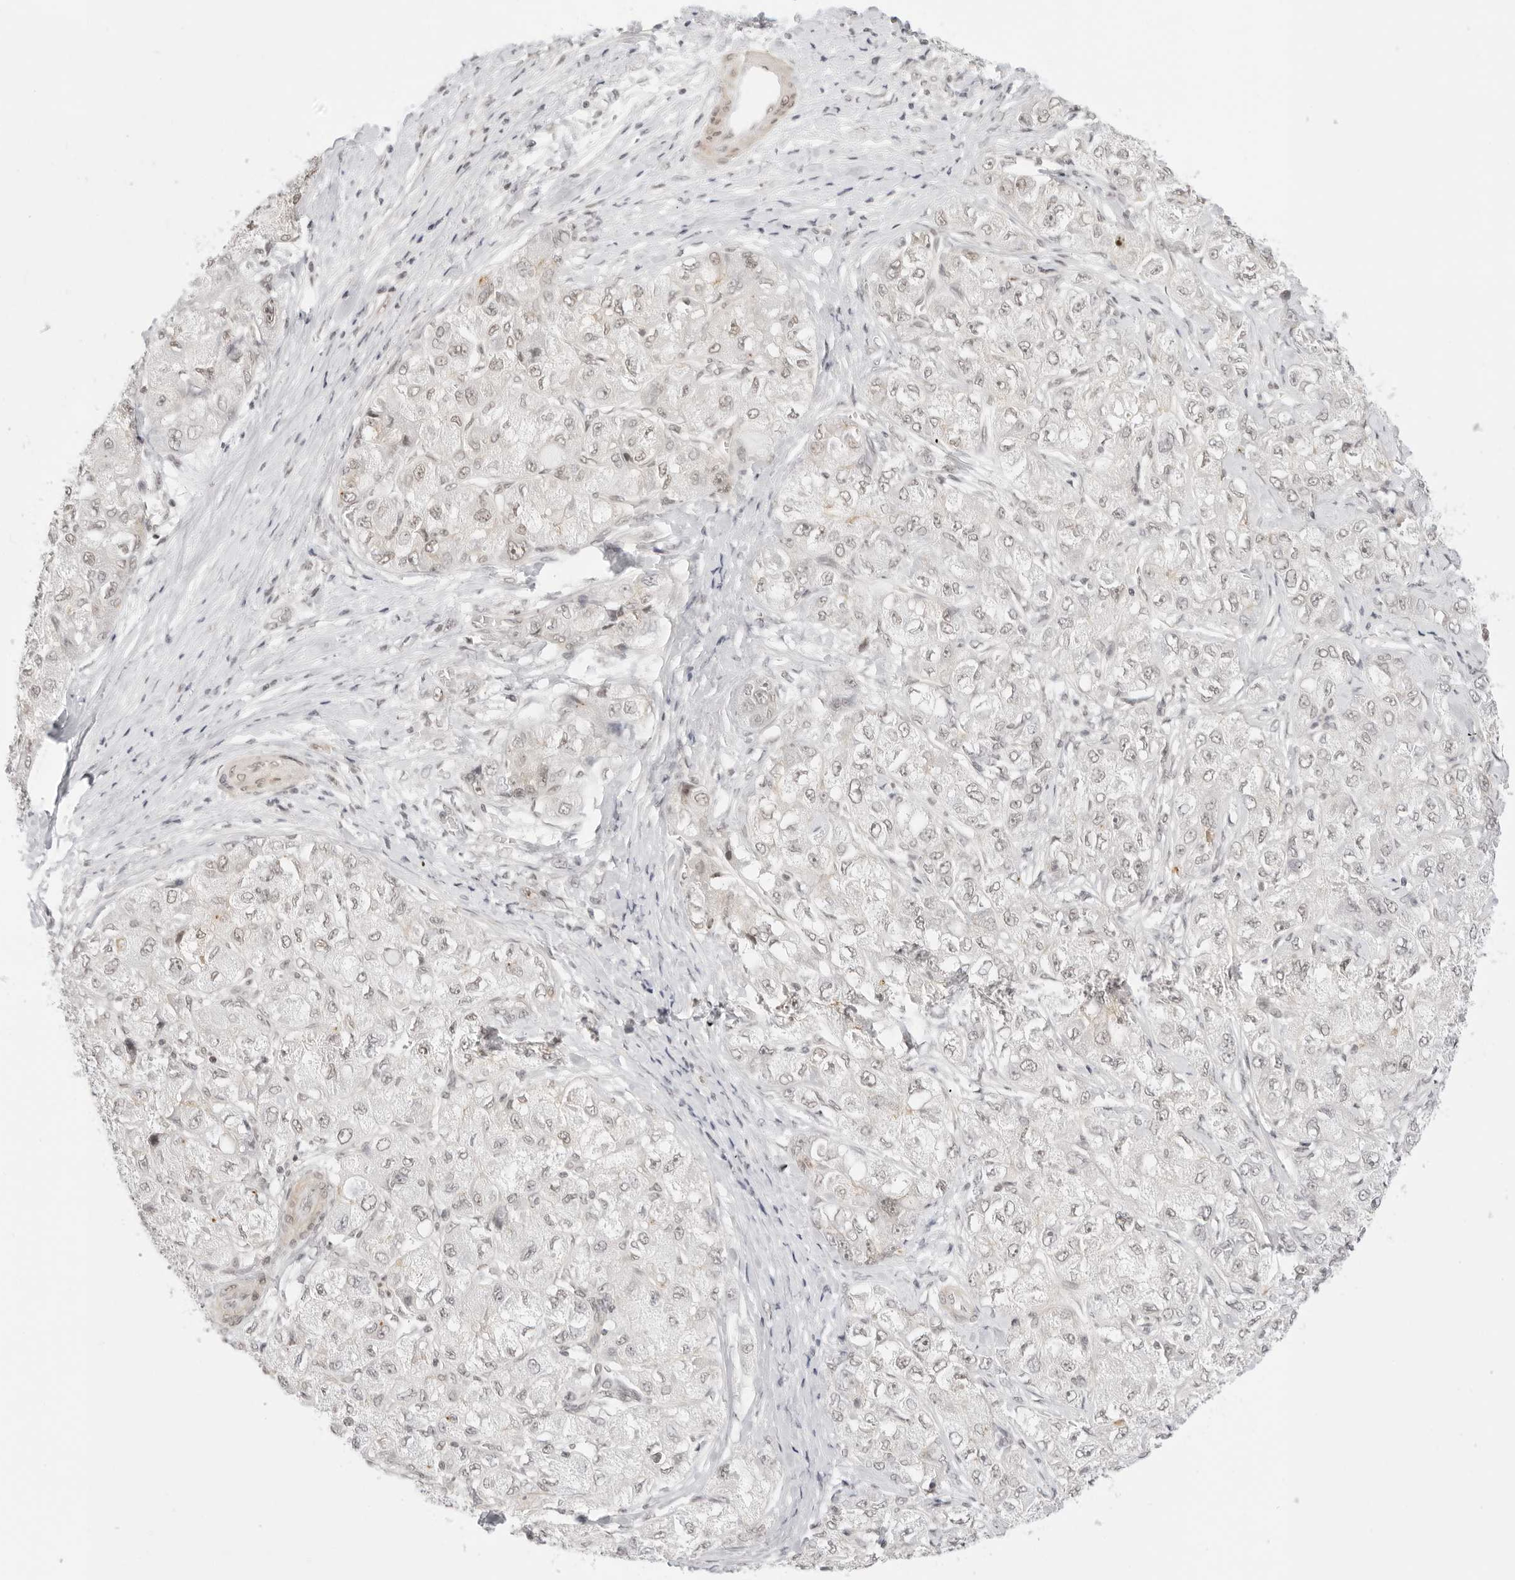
{"staining": {"intensity": "weak", "quantity": "<25%", "location": "nuclear"}, "tissue": "liver cancer", "cell_type": "Tumor cells", "image_type": "cancer", "snomed": [{"axis": "morphology", "description": "Carcinoma, Hepatocellular, NOS"}, {"axis": "topography", "description": "Liver"}], "caption": "High power microscopy histopathology image of an immunohistochemistry micrograph of liver cancer (hepatocellular carcinoma), revealing no significant staining in tumor cells.", "gene": "TCIM", "patient": {"sex": "male", "age": 80}}